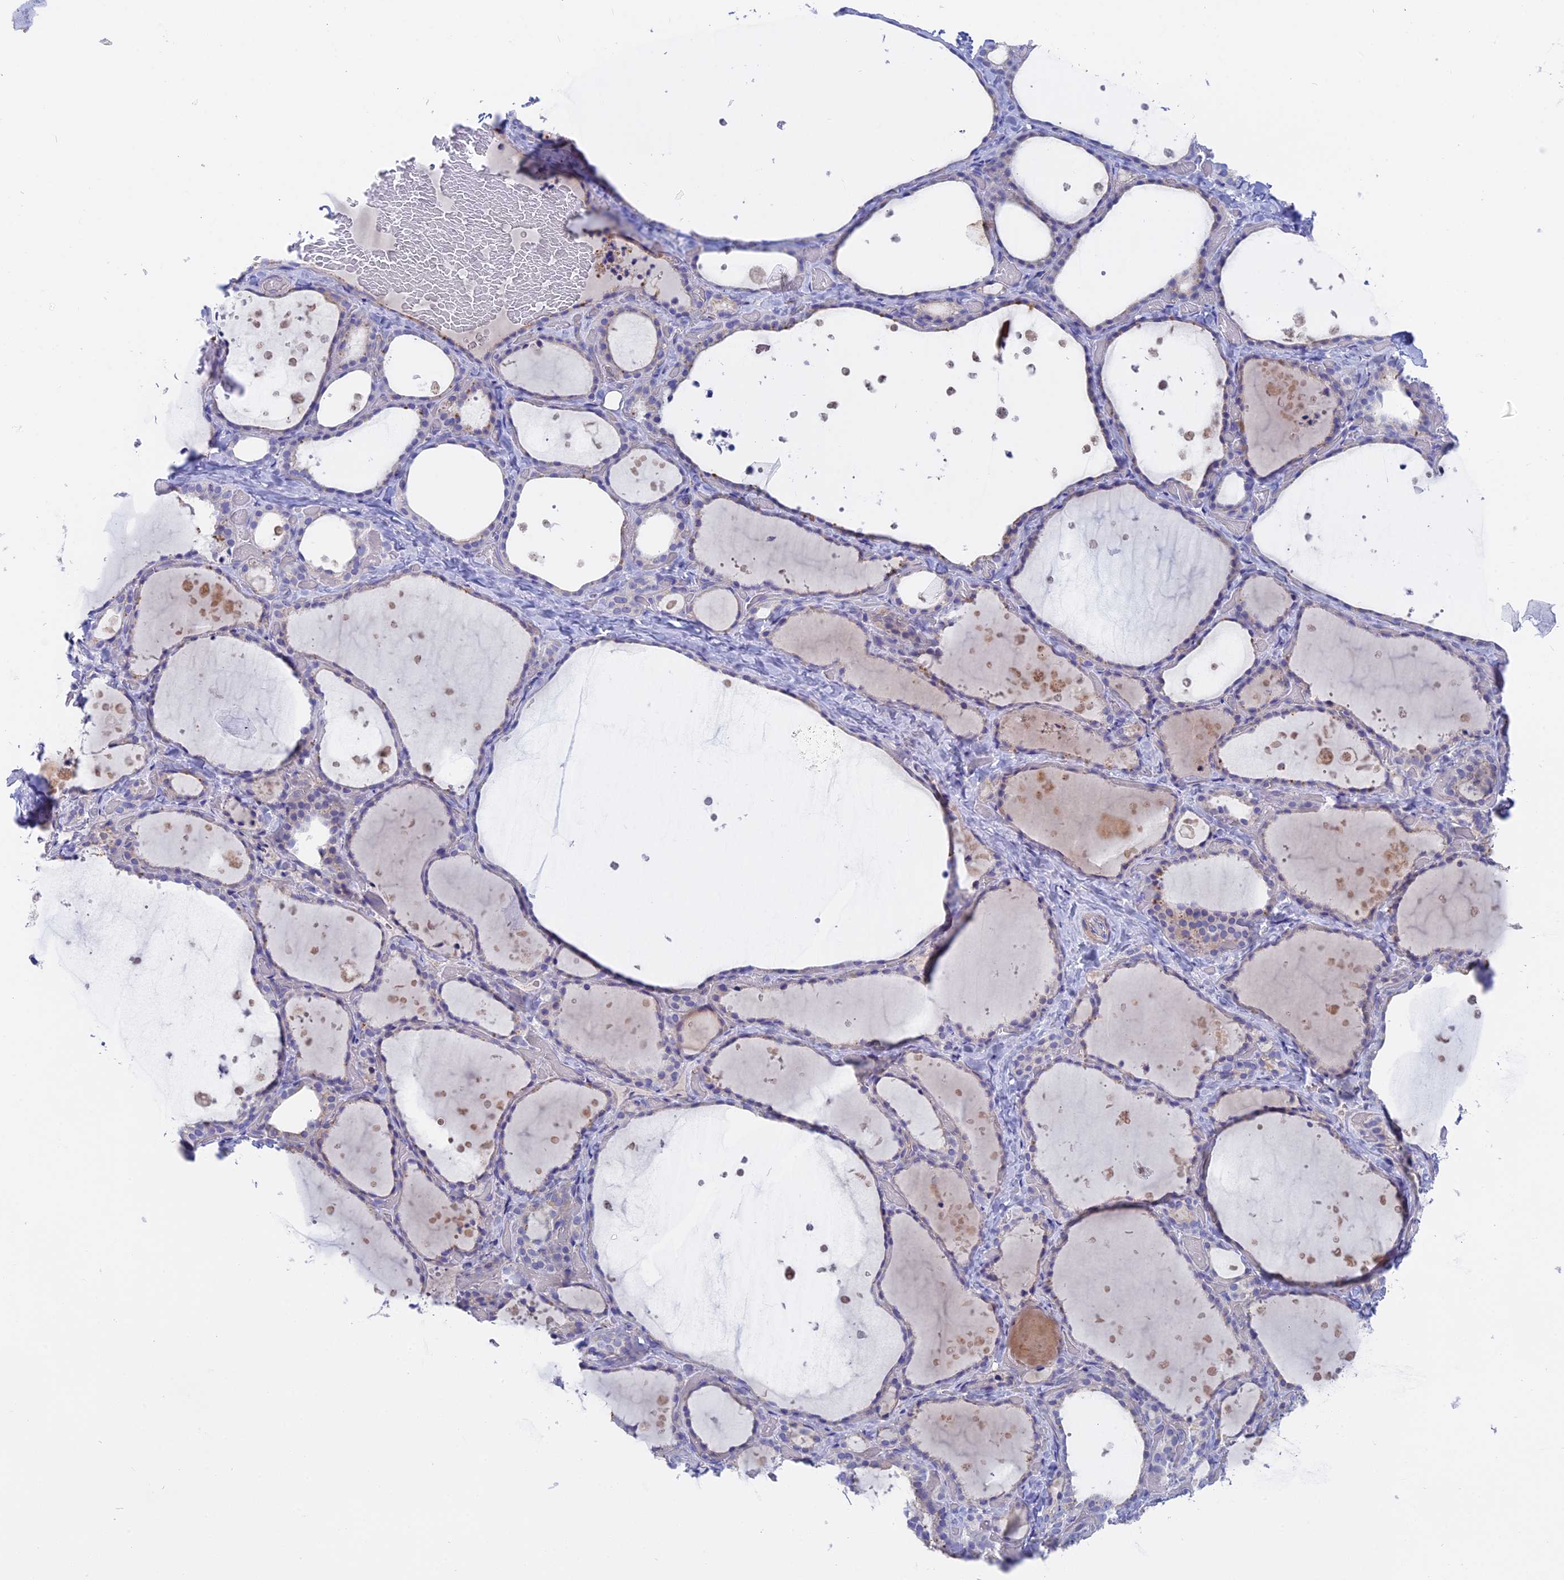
{"staining": {"intensity": "negative", "quantity": "none", "location": "none"}, "tissue": "thyroid gland", "cell_type": "Glandular cells", "image_type": "normal", "snomed": [{"axis": "morphology", "description": "Normal tissue, NOS"}, {"axis": "topography", "description": "Thyroid gland"}], "caption": "Human thyroid gland stained for a protein using immunohistochemistry shows no positivity in glandular cells.", "gene": "GLB1L", "patient": {"sex": "female", "age": 44}}